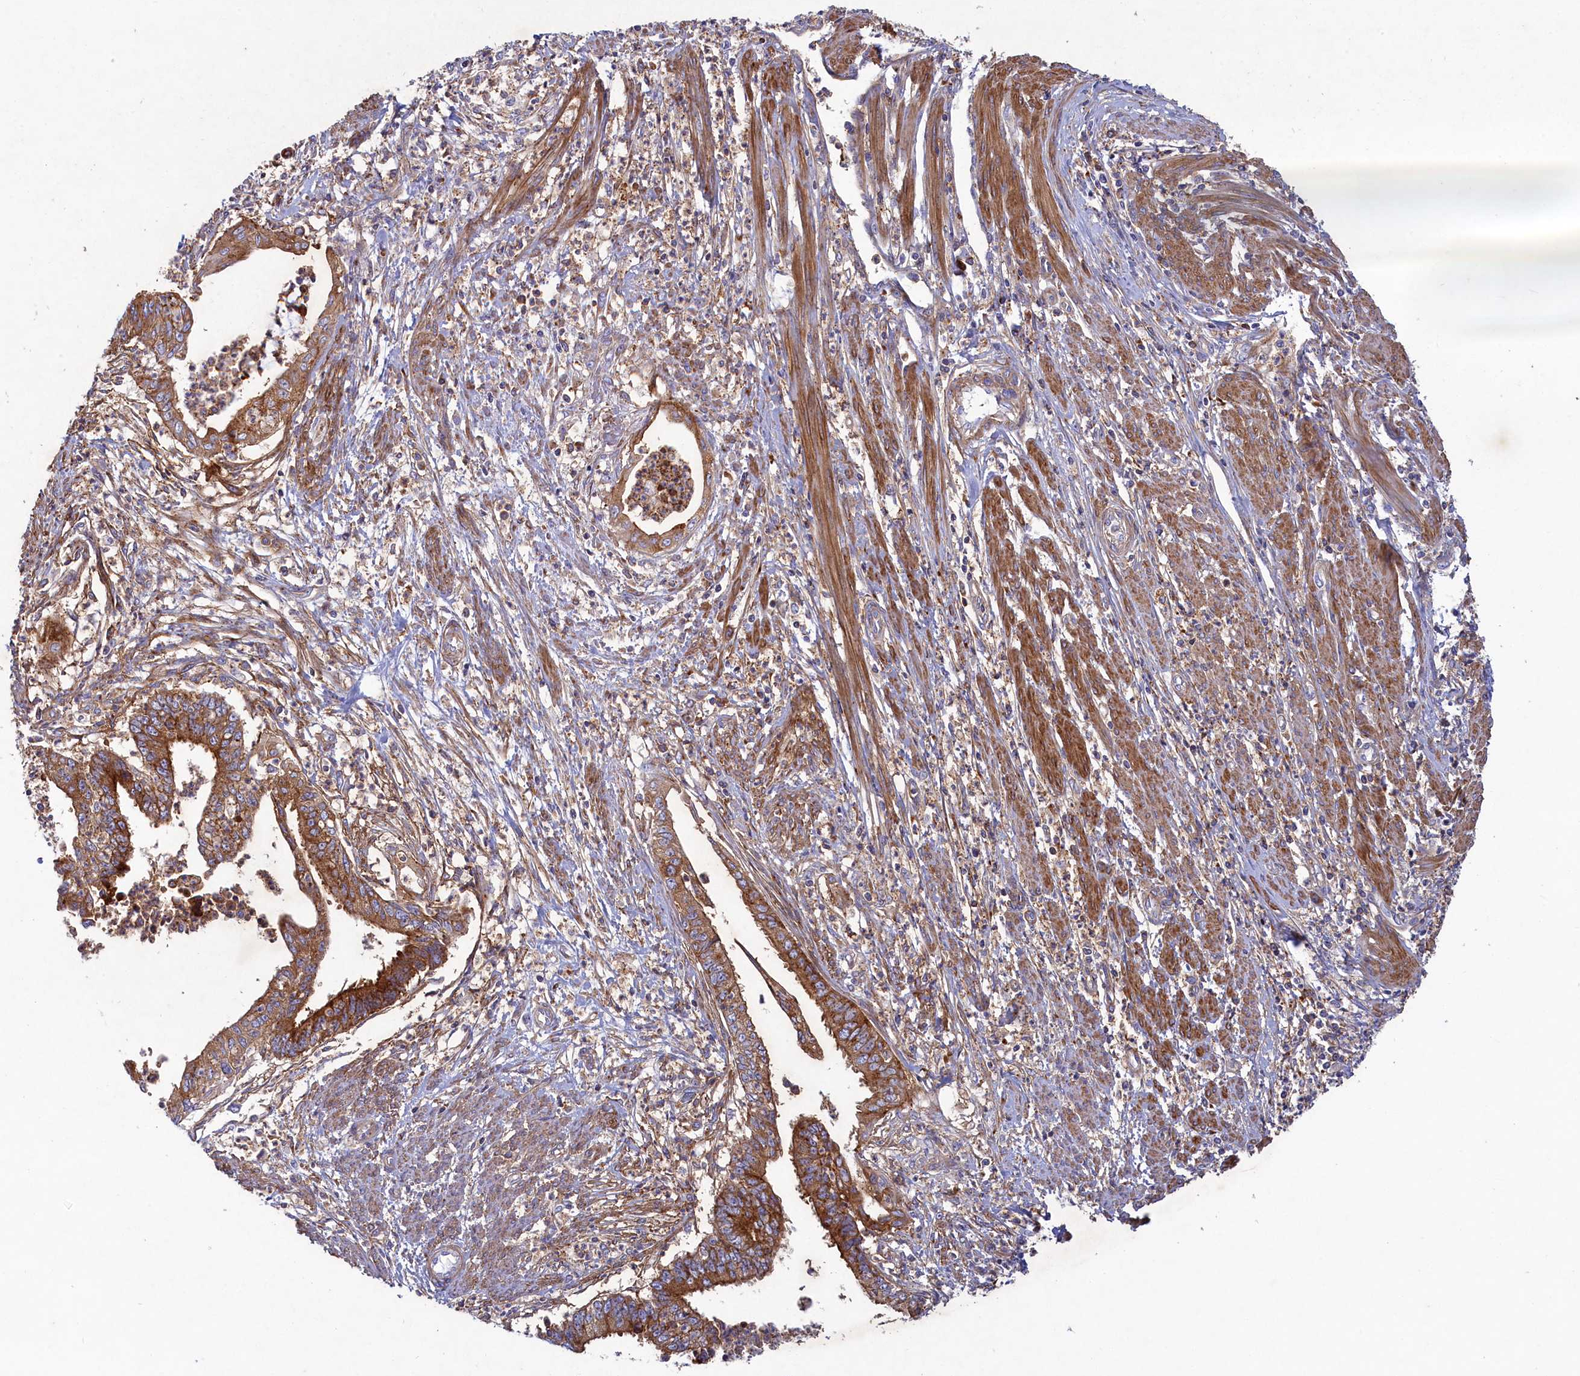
{"staining": {"intensity": "strong", "quantity": ">75%", "location": "cytoplasmic/membranous"}, "tissue": "endometrial cancer", "cell_type": "Tumor cells", "image_type": "cancer", "snomed": [{"axis": "morphology", "description": "Adenocarcinoma, NOS"}, {"axis": "topography", "description": "Endometrium"}], "caption": "Strong cytoplasmic/membranous expression is present in about >75% of tumor cells in endometrial adenocarcinoma. The protein of interest is shown in brown color, while the nuclei are stained blue.", "gene": "SCAMP4", "patient": {"sex": "female", "age": 73}}